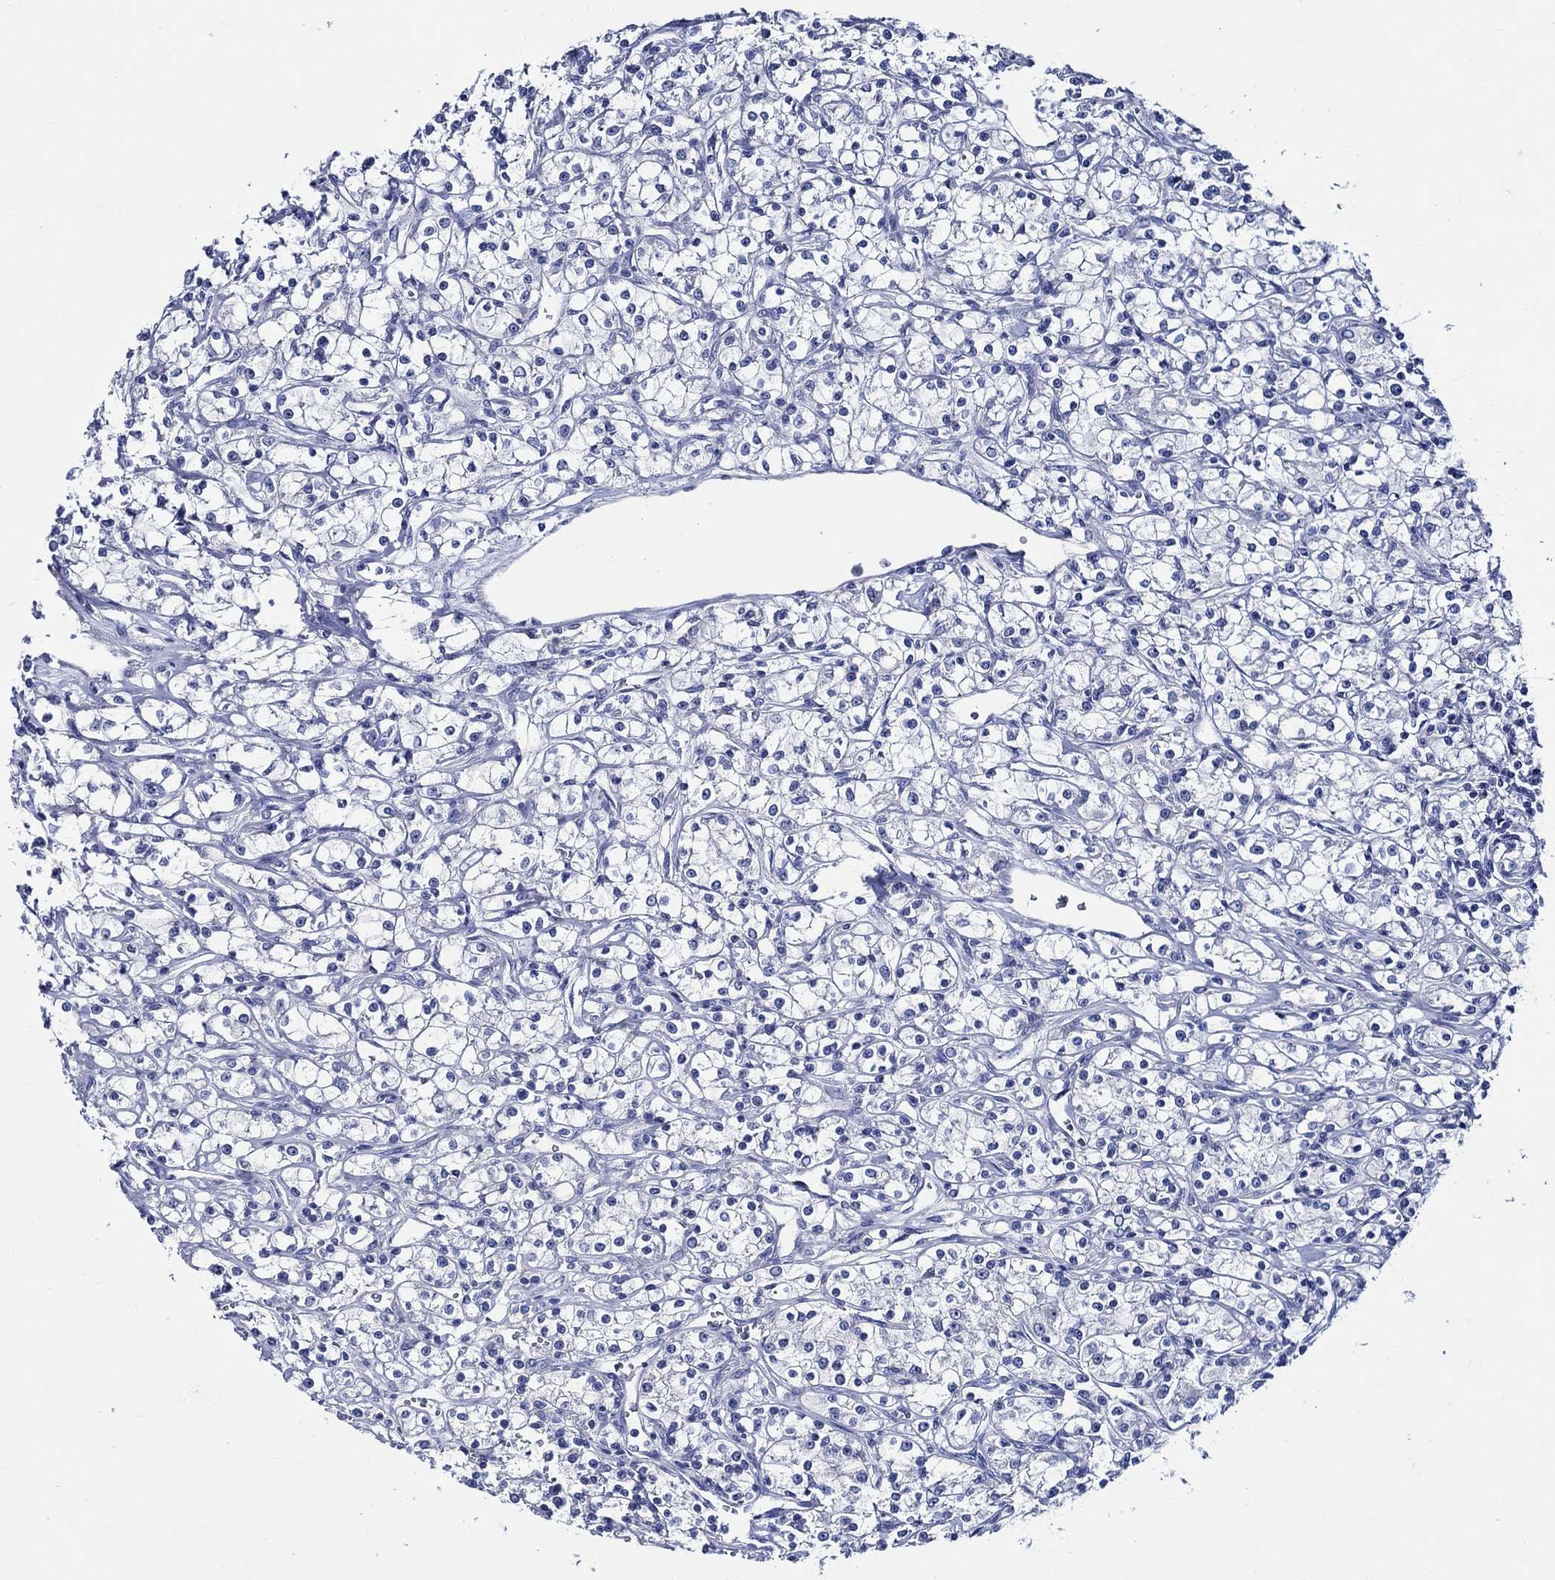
{"staining": {"intensity": "negative", "quantity": "none", "location": "none"}, "tissue": "renal cancer", "cell_type": "Tumor cells", "image_type": "cancer", "snomed": [{"axis": "morphology", "description": "Adenocarcinoma, NOS"}, {"axis": "topography", "description": "Kidney"}], "caption": "Tumor cells are negative for brown protein staining in renal adenocarcinoma. Nuclei are stained in blue.", "gene": "SKOR1", "patient": {"sex": "female", "age": 59}}